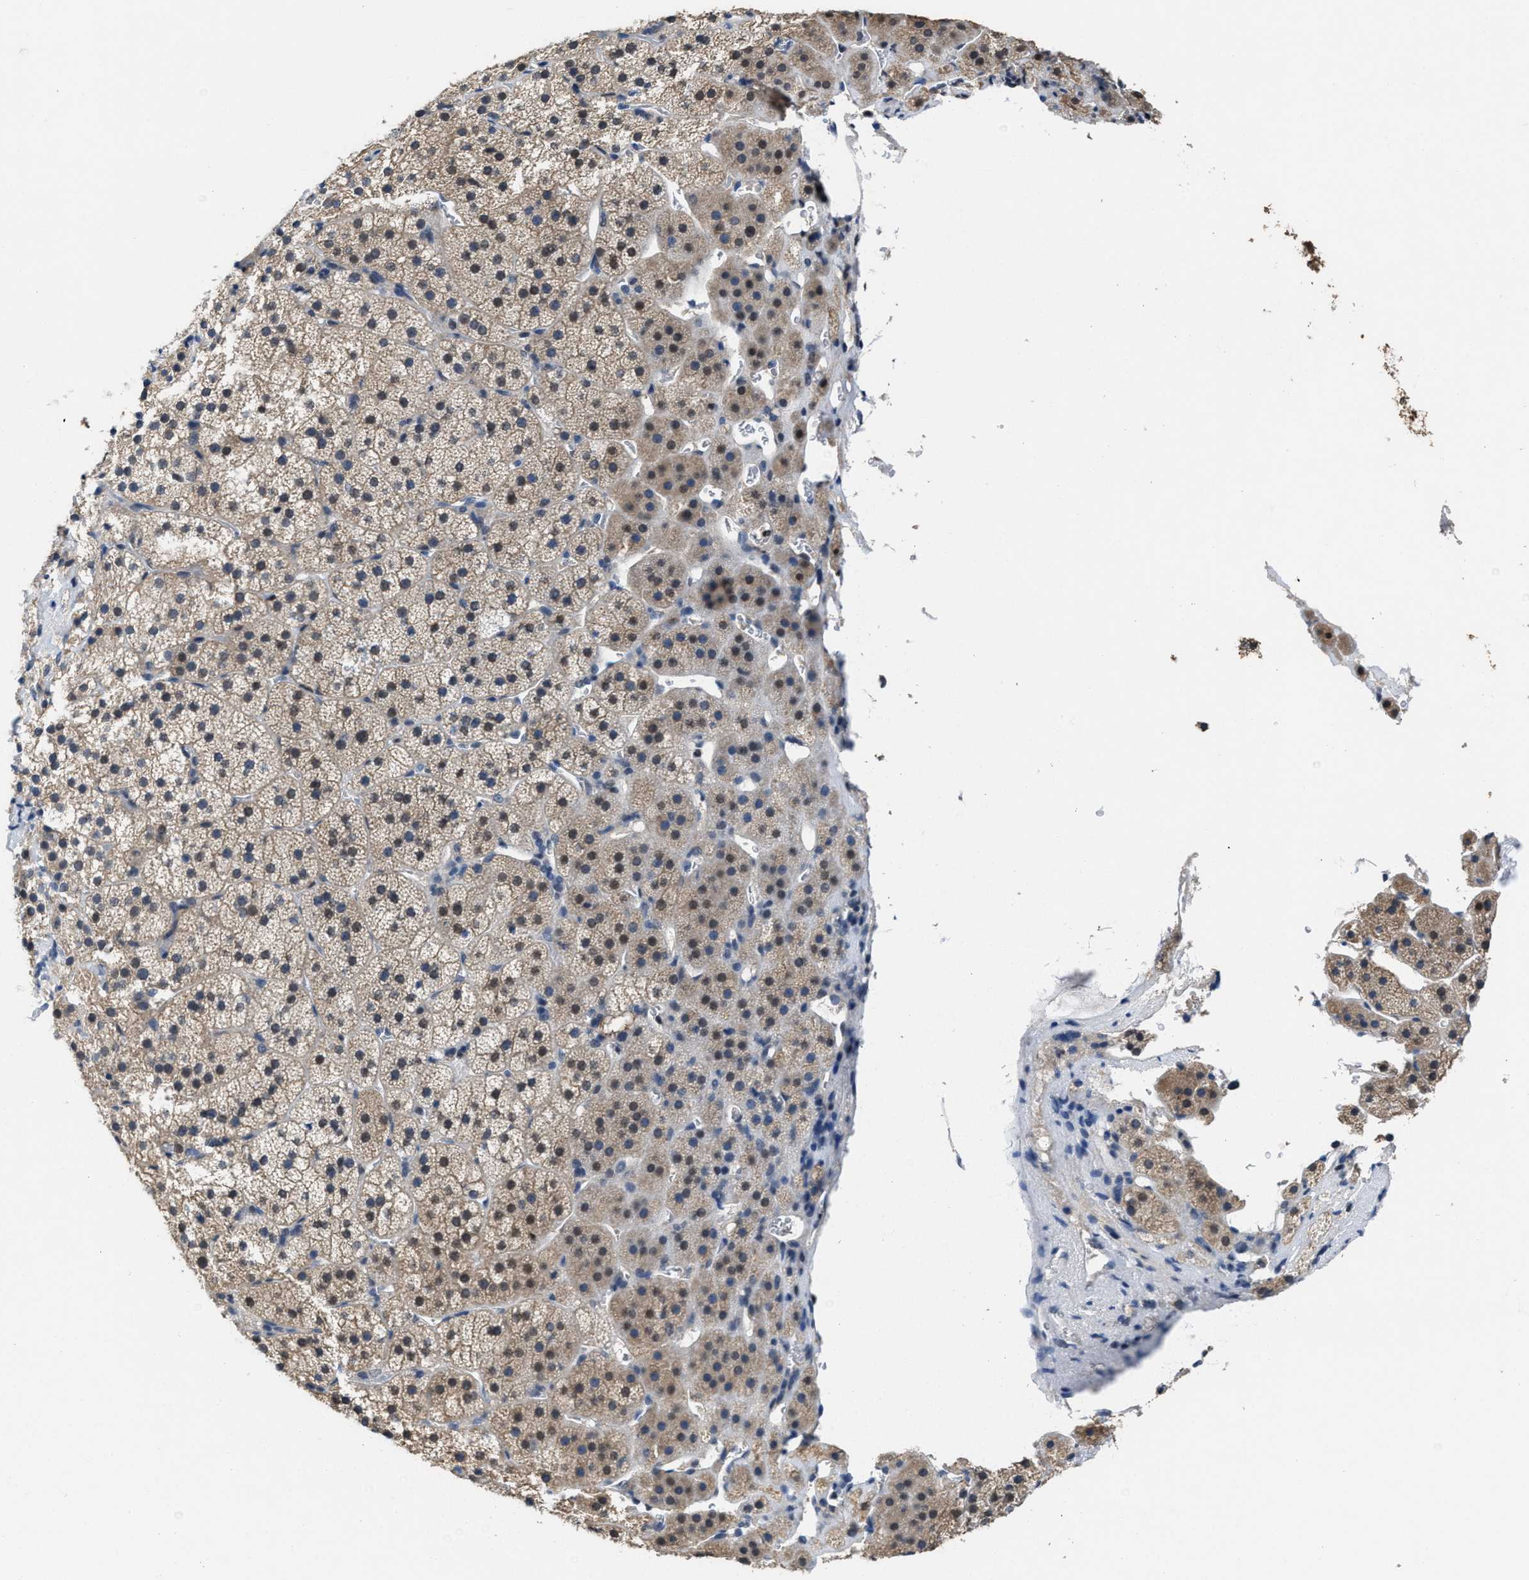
{"staining": {"intensity": "moderate", "quantity": "<25%", "location": "cytoplasmic/membranous,nuclear"}, "tissue": "adrenal gland", "cell_type": "Glandular cells", "image_type": "normal", "snomed": [{"axis": "morphology", "description": "Normal tissue, NOS"}, {"axis": "topography", "description": "Adrenal gland"}], "caption": "Protein analysis of normal adrenal gland exhibits moderate cytoplasmic/membranous,nuclear staining in approximately <25% of glandular cells. (Stains: DAB (3,3'-diaminobenzidine) in brown, nuclei in blue, Microscopy: brightfield microscopy at high magnification).", "gene": "ZNF20", "patient": {"sex": "female", "age": 44}}